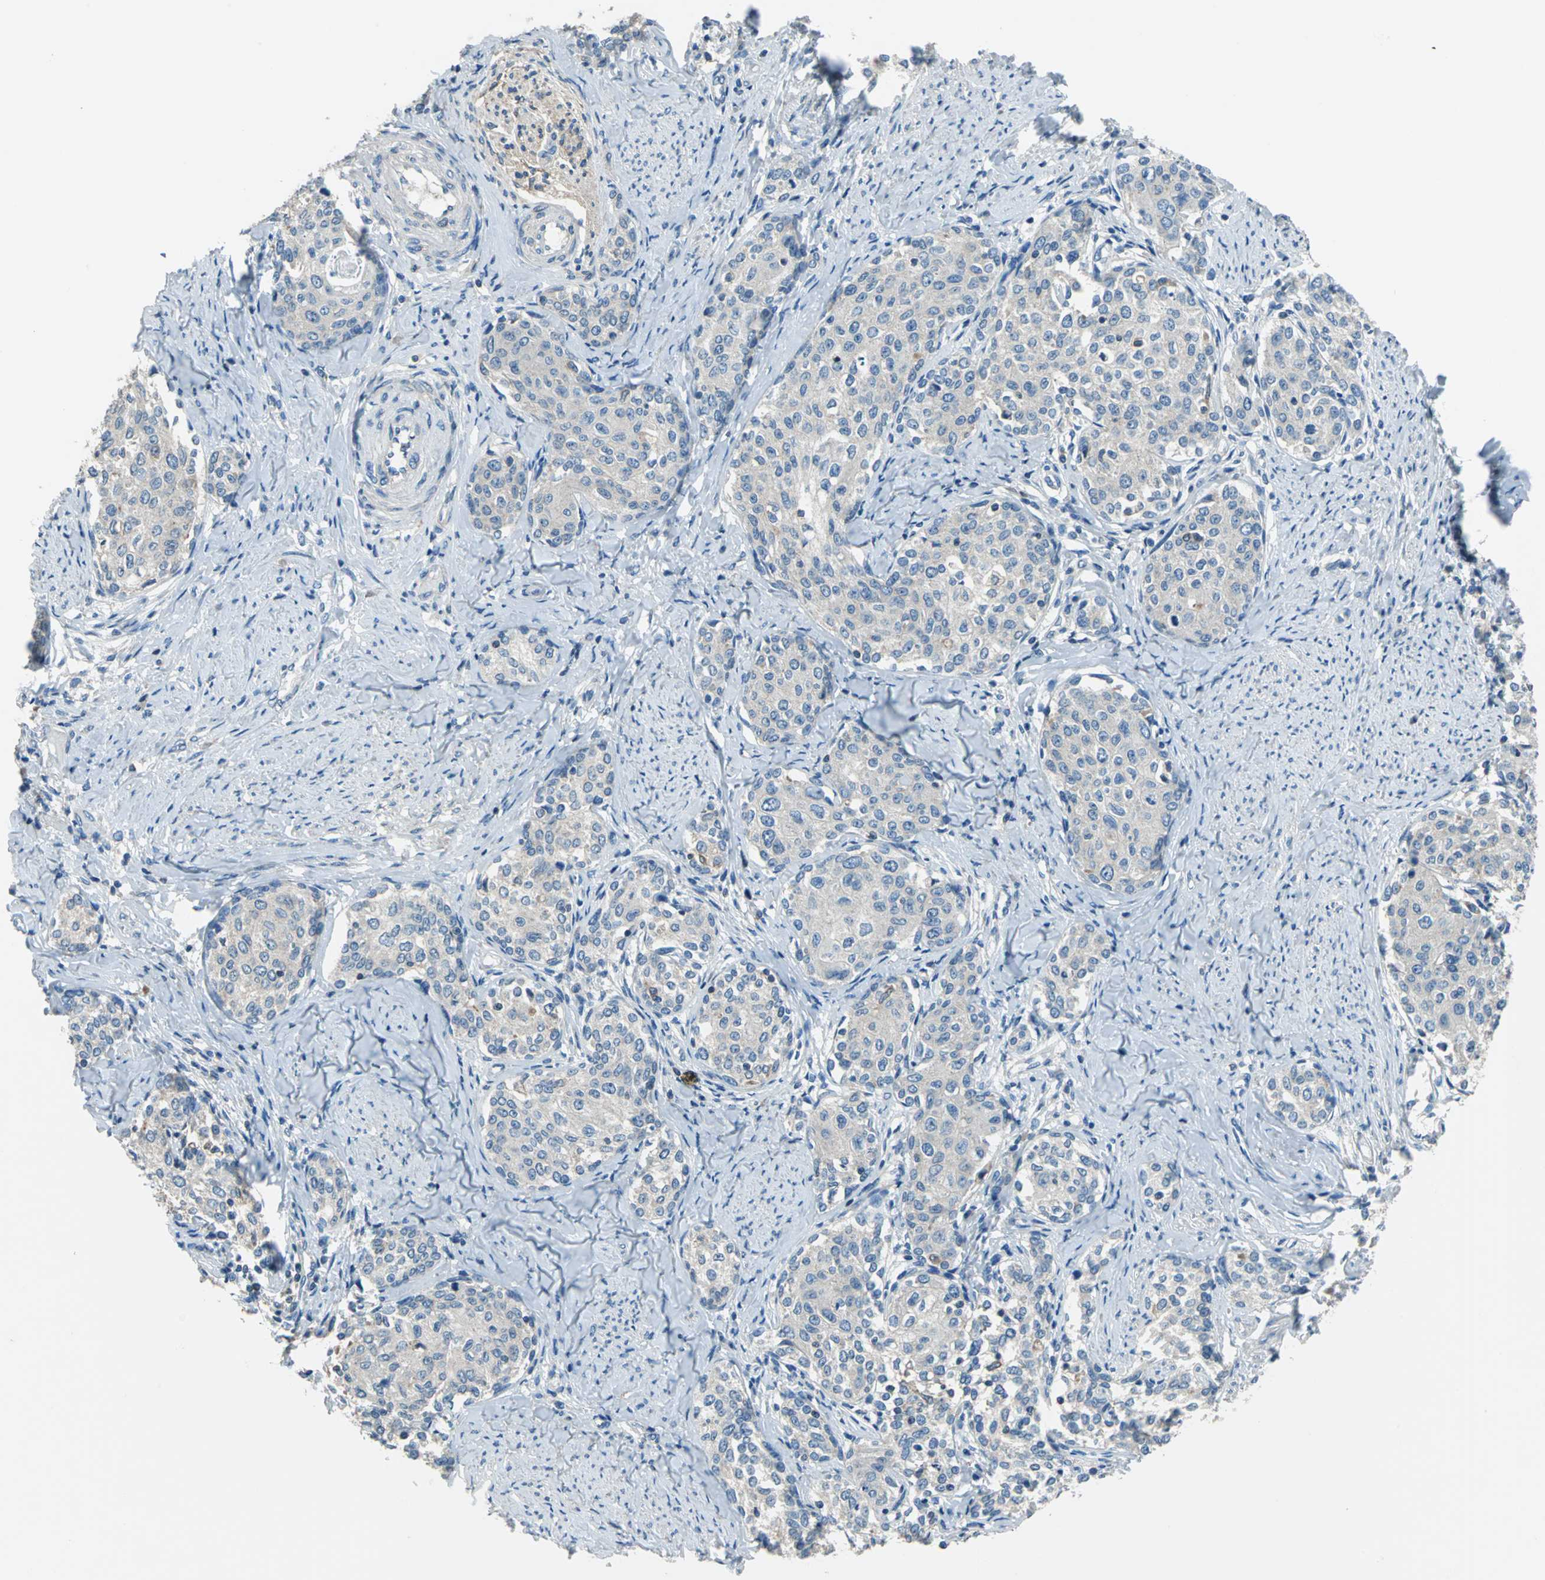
{"staining": {"intensity": "negative", "quantity": "none", "location": "none"}, "tissue": "cervical cancer", "cell_type": "Tumor cells", "image_type": "cancer", "snomed": [{"axis": "morphology", "description": "Squamous cell carcinoma, NOS"}, {"axis": "morphology", "description": "Adenocarcinoma, NOS"}, {"axis": "topography", "description": "Cervix"}], "caption": "This is a photomicrograph of immunohistochemistry staining of cervical adenocarcinoma, which shows no expression in tumor cells. Nuclei are stained in blue.", "gene": "PRKCA", "patient": {"sex": "female", "age": 52}}